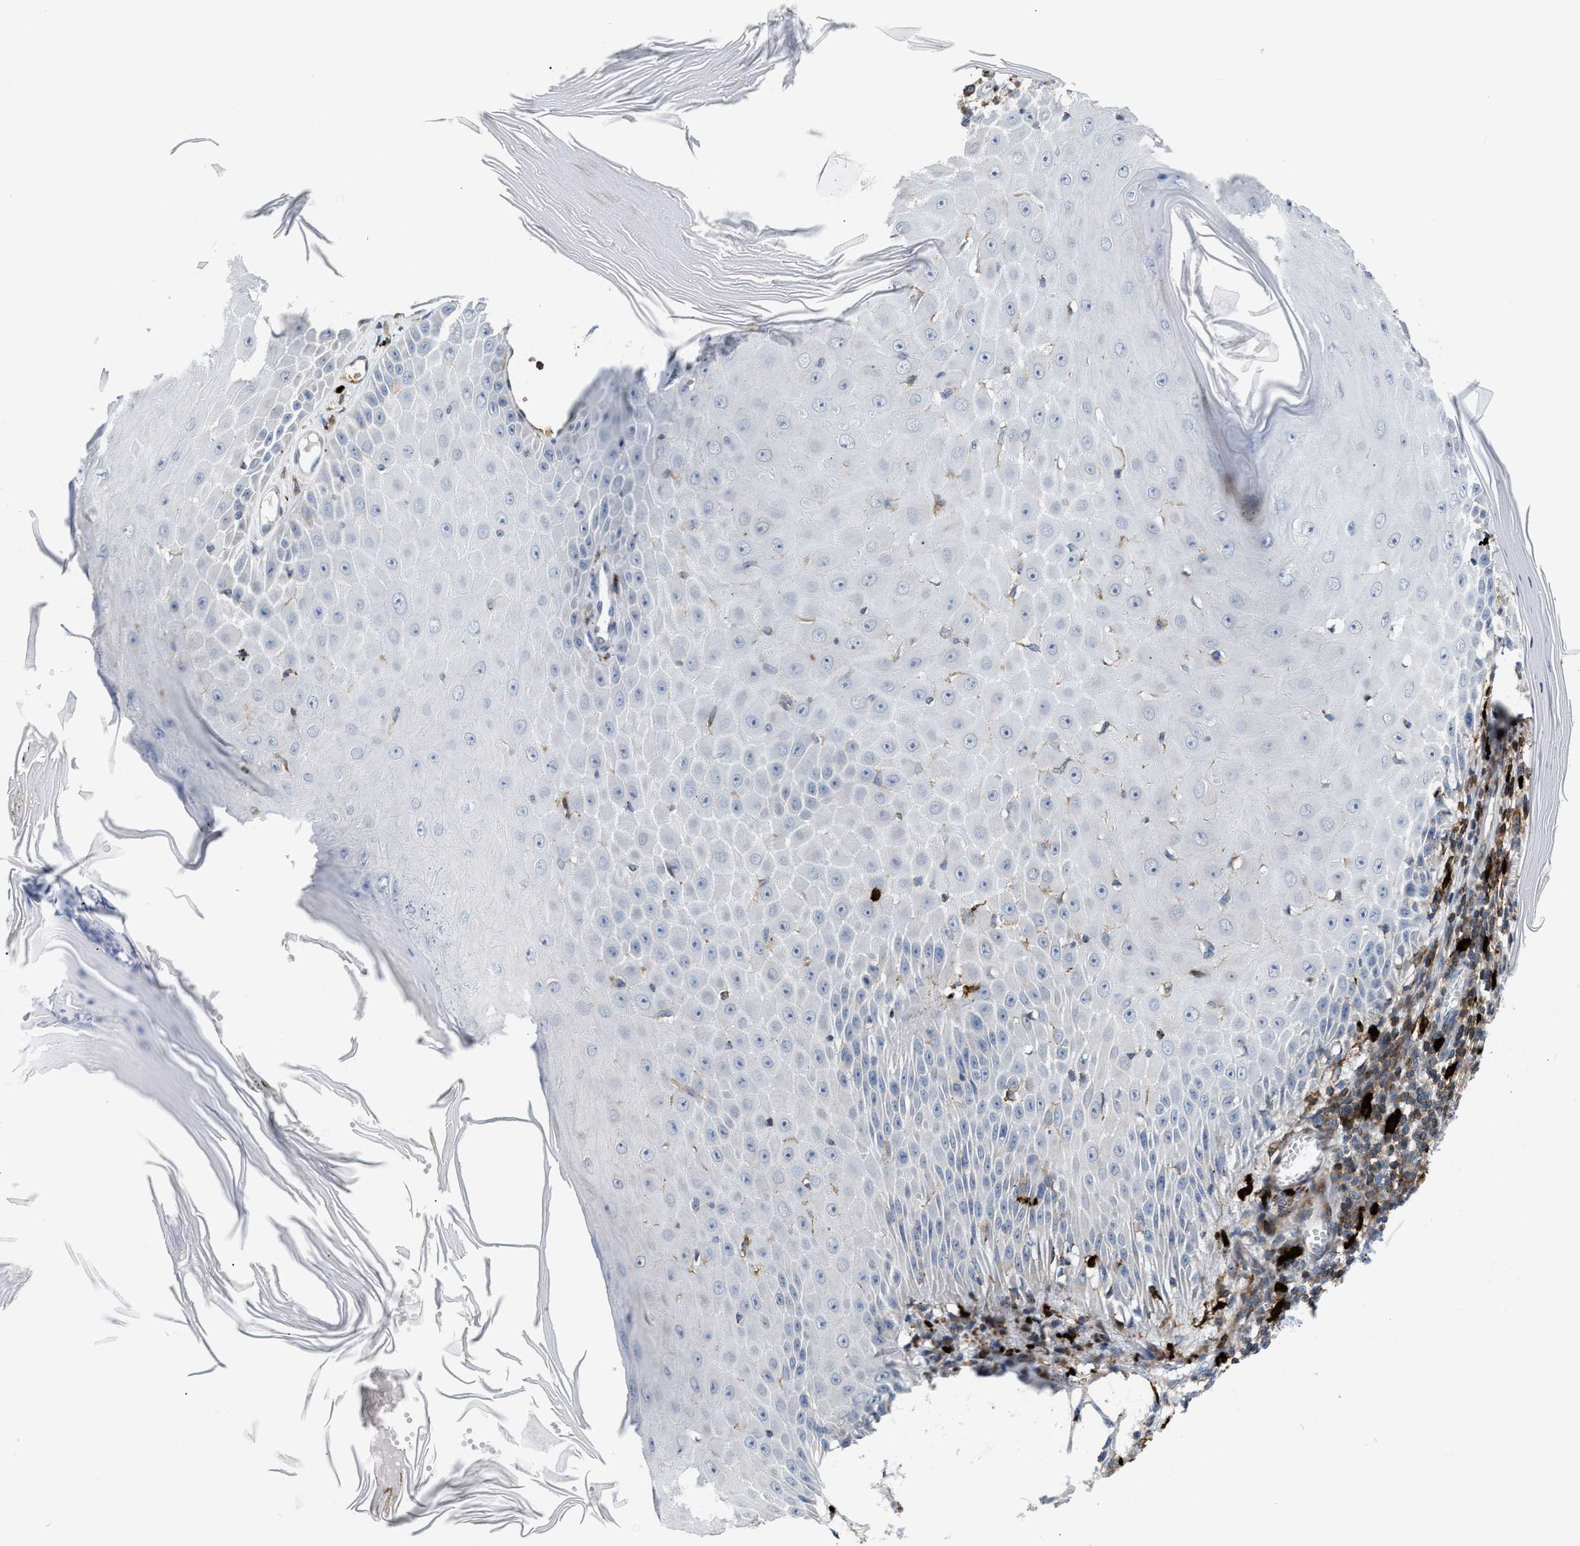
{"staining": {"intensity": "negative", "quantity": "none", "location": "none"}, "tissue": "skin cancer", "cell_type": "Tumor cells", "image_type": "cancer", "snomed": [{"axis": "morphology", "description": "Squamous cell carcinoma, NOS"}, {"axis": "topography", "description": "Skin"}], "caption": "Immunohistochemistry (IHC) micrograph of neoplastic tissue: skin squamous cell carcinoma stained with DAB (3,3'-diaminobenzidine) reveals no significant protein expression in tumor cells.", "gene": "ATP9A", "patient": {"sex": "female", "age": 73}}